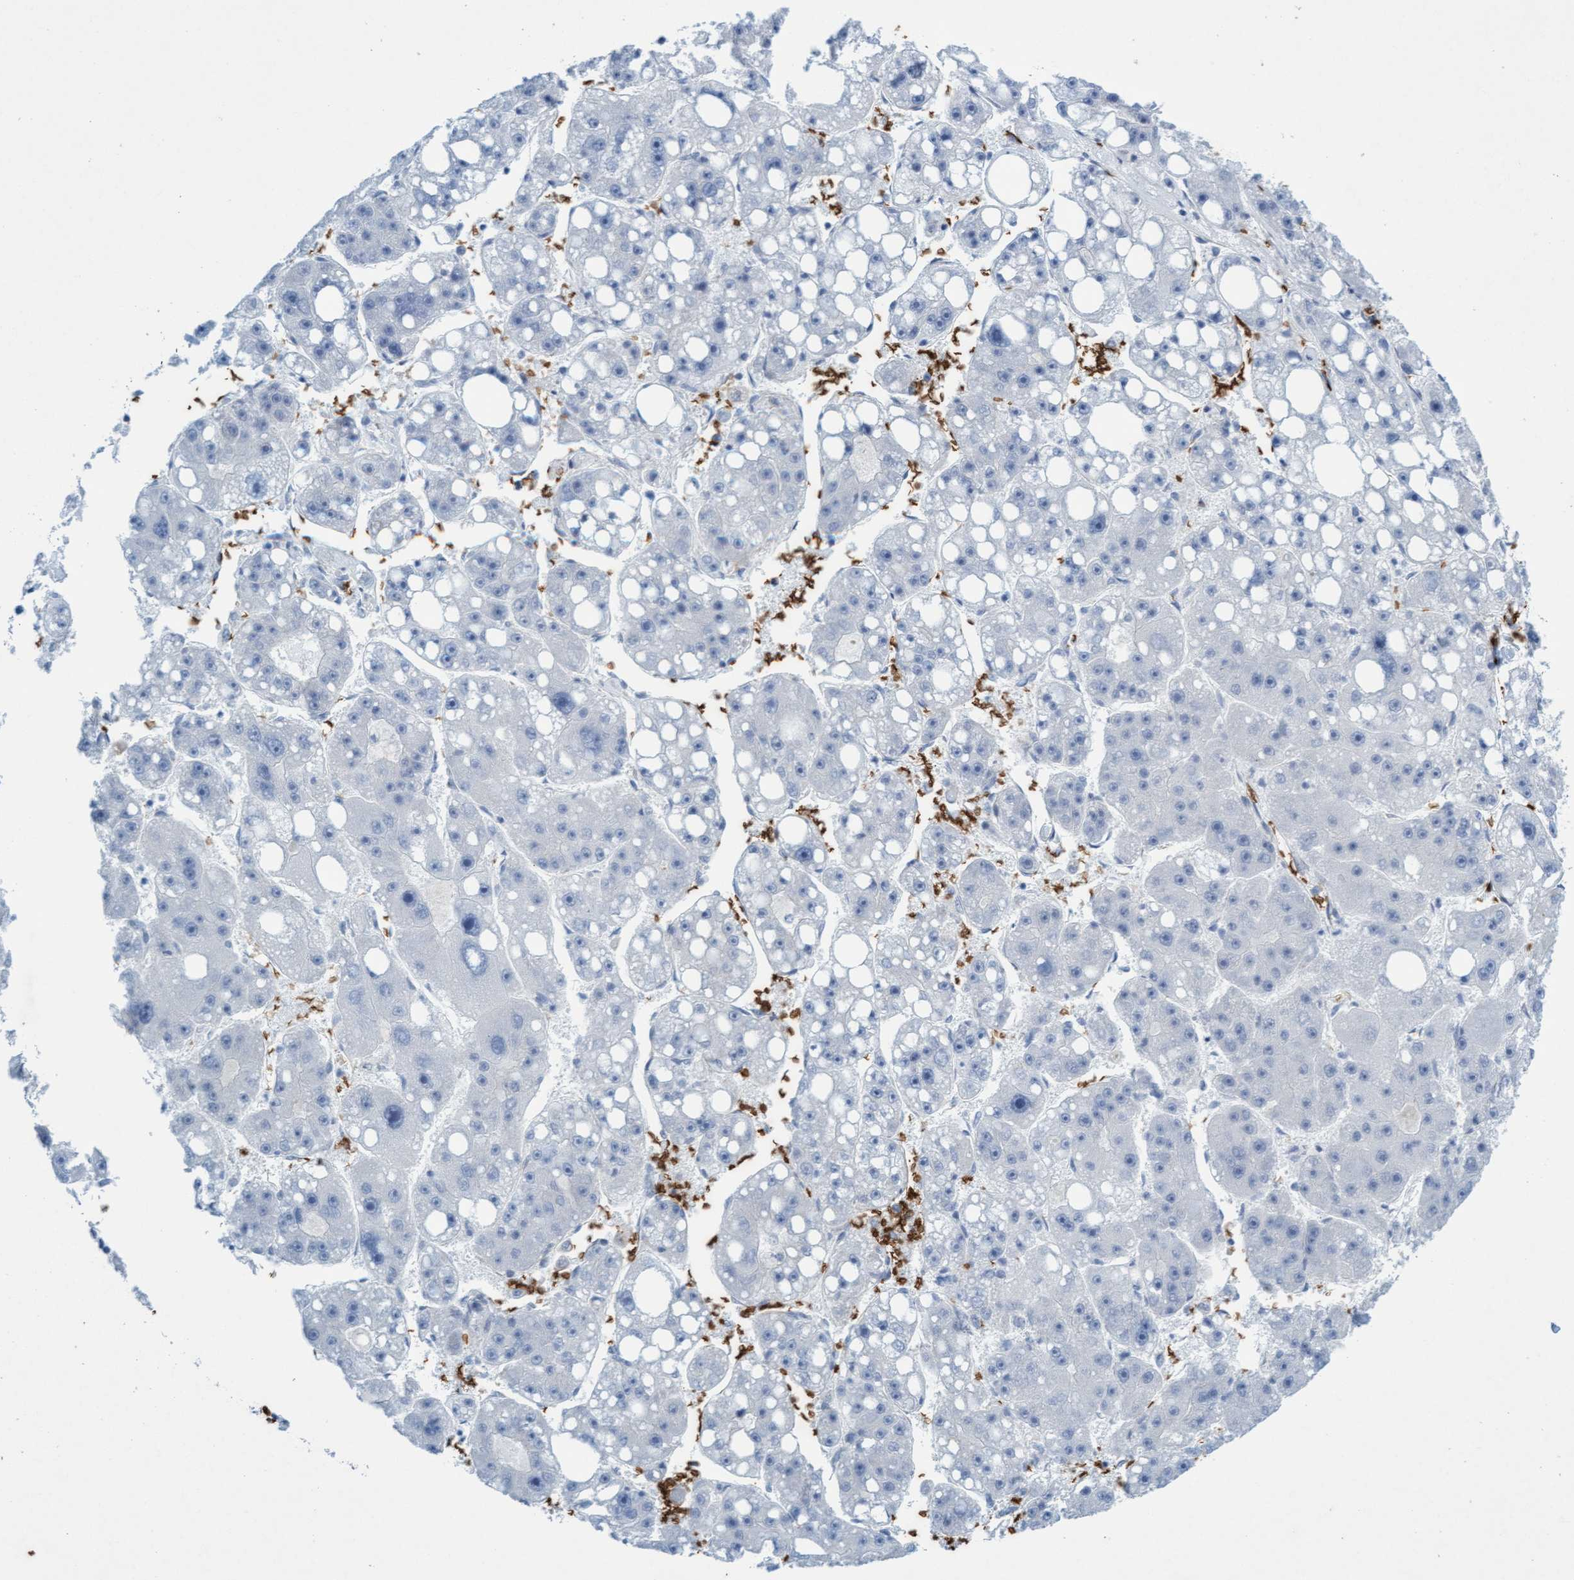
{"staining": {"intensity": "negative", "quantity": "none", "location": "none"}, "tissue": "liver cancer", "cell_type": "Tumor cells", "image_type": "cancer", "snomed": [{"axis": "morphology", "description": "Carcinoma, Hepatocellular, NOS"}, {"axis": "topography", "description": "Liver"}], "caption": "Tumor cells show no significant expression in liver cancer (hepatocellular carcinoma).", "gene": "SPEM2", "patient": {"sex": "female", "age": 61}}